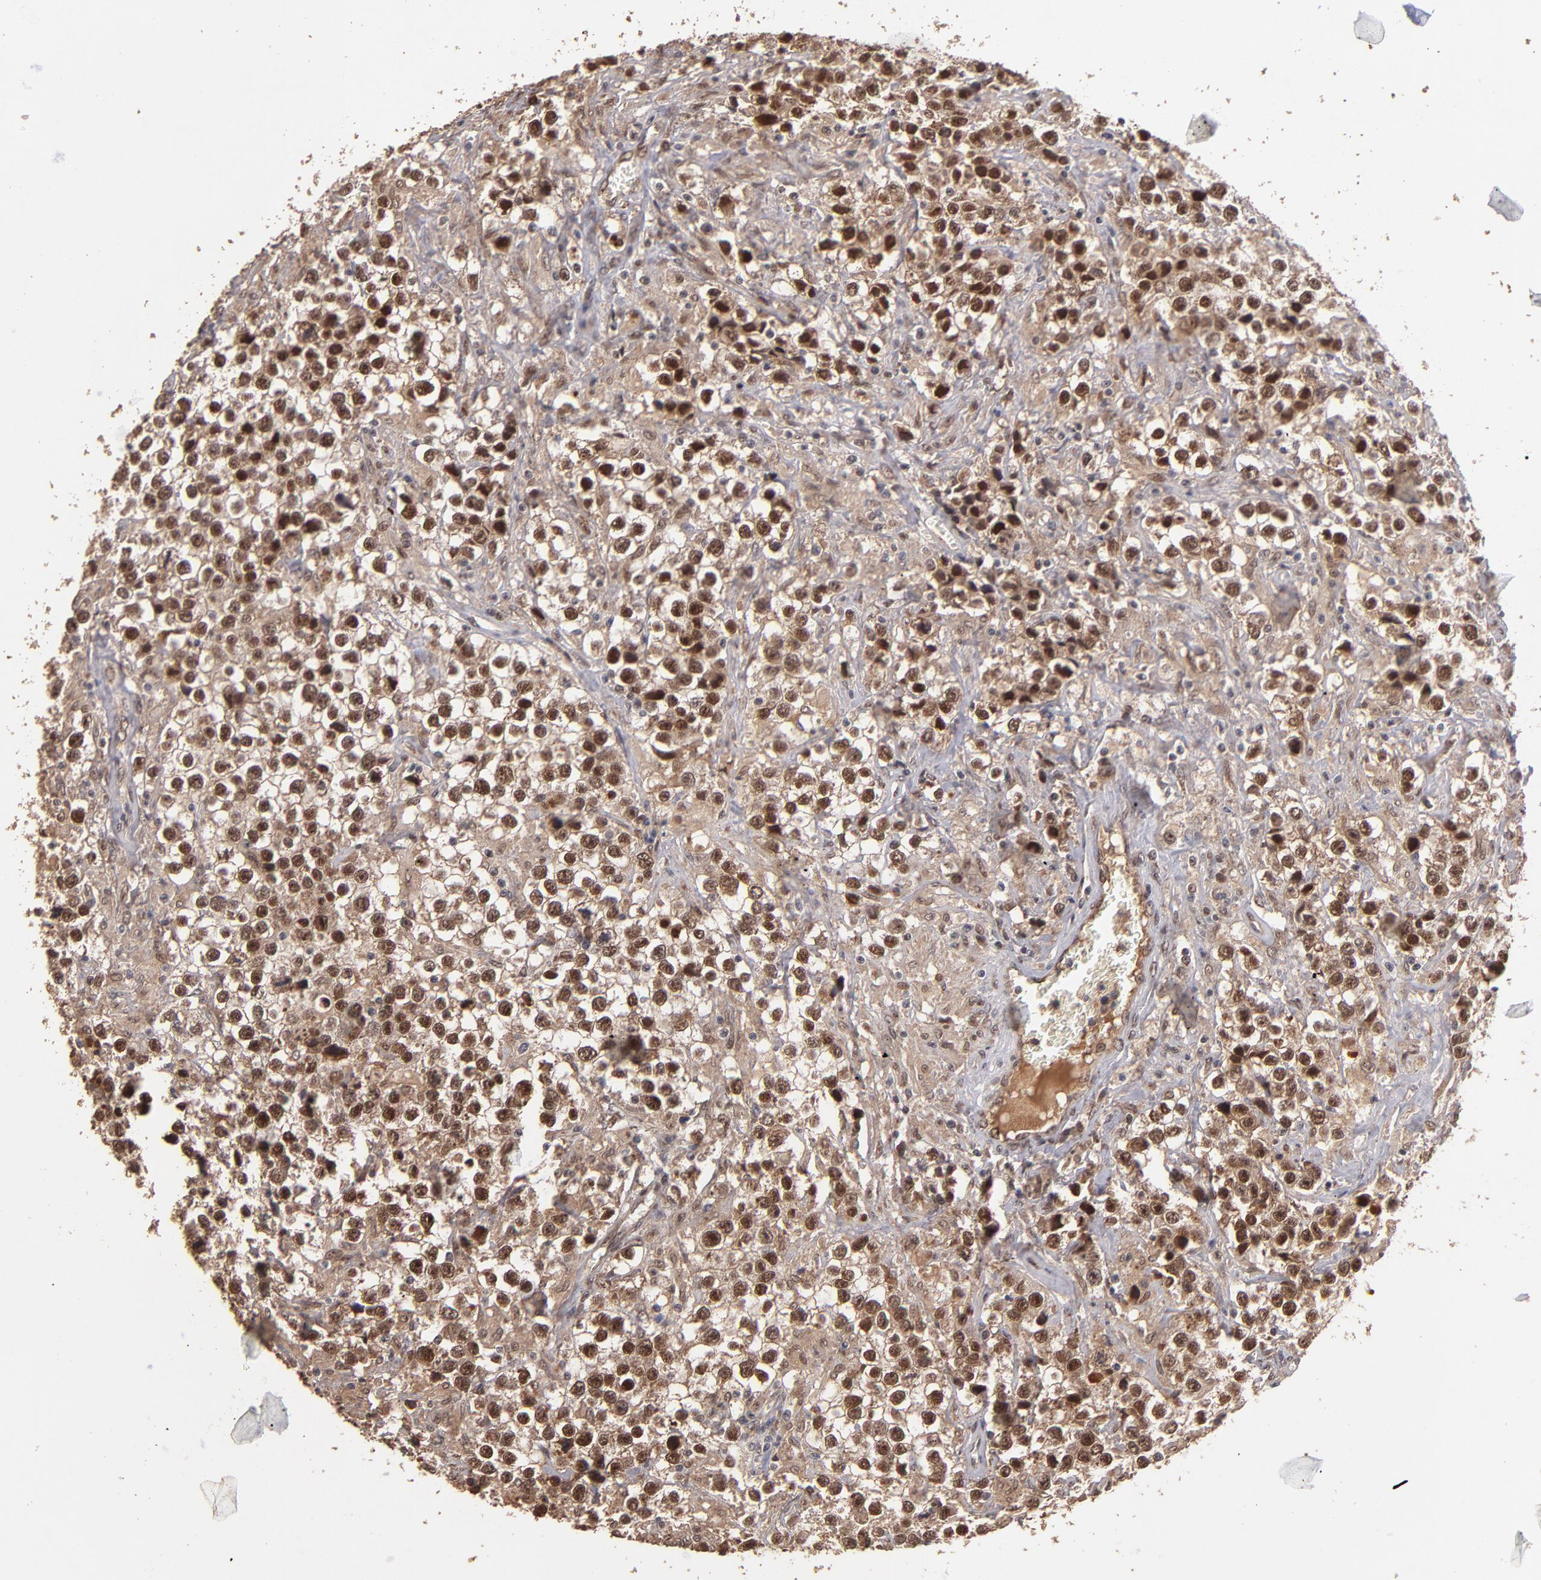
{"staining": {"intensity": "strong", "quantity": ">75%", "location": "cytoplasmic/membranous,nuclear"}, "tissue": "testis cancer", "cell_type": "Tumor cells", "image_type": "cancer", "snomed": [{"axis": "morphology", "description": "Seminoma, NOS"}, {"axis": "topography", "description": "Testis"}], "caption": "A high amount of strong cytoplasmic/membranous and nuclear expression is appreciated in about >75% of tumor cells in testis cancer tissue. Ihc stains the protein in brown and the nuclei are stained blue.", "gene": "EAPP", "patient": {"sex": "male", "age": 43}}